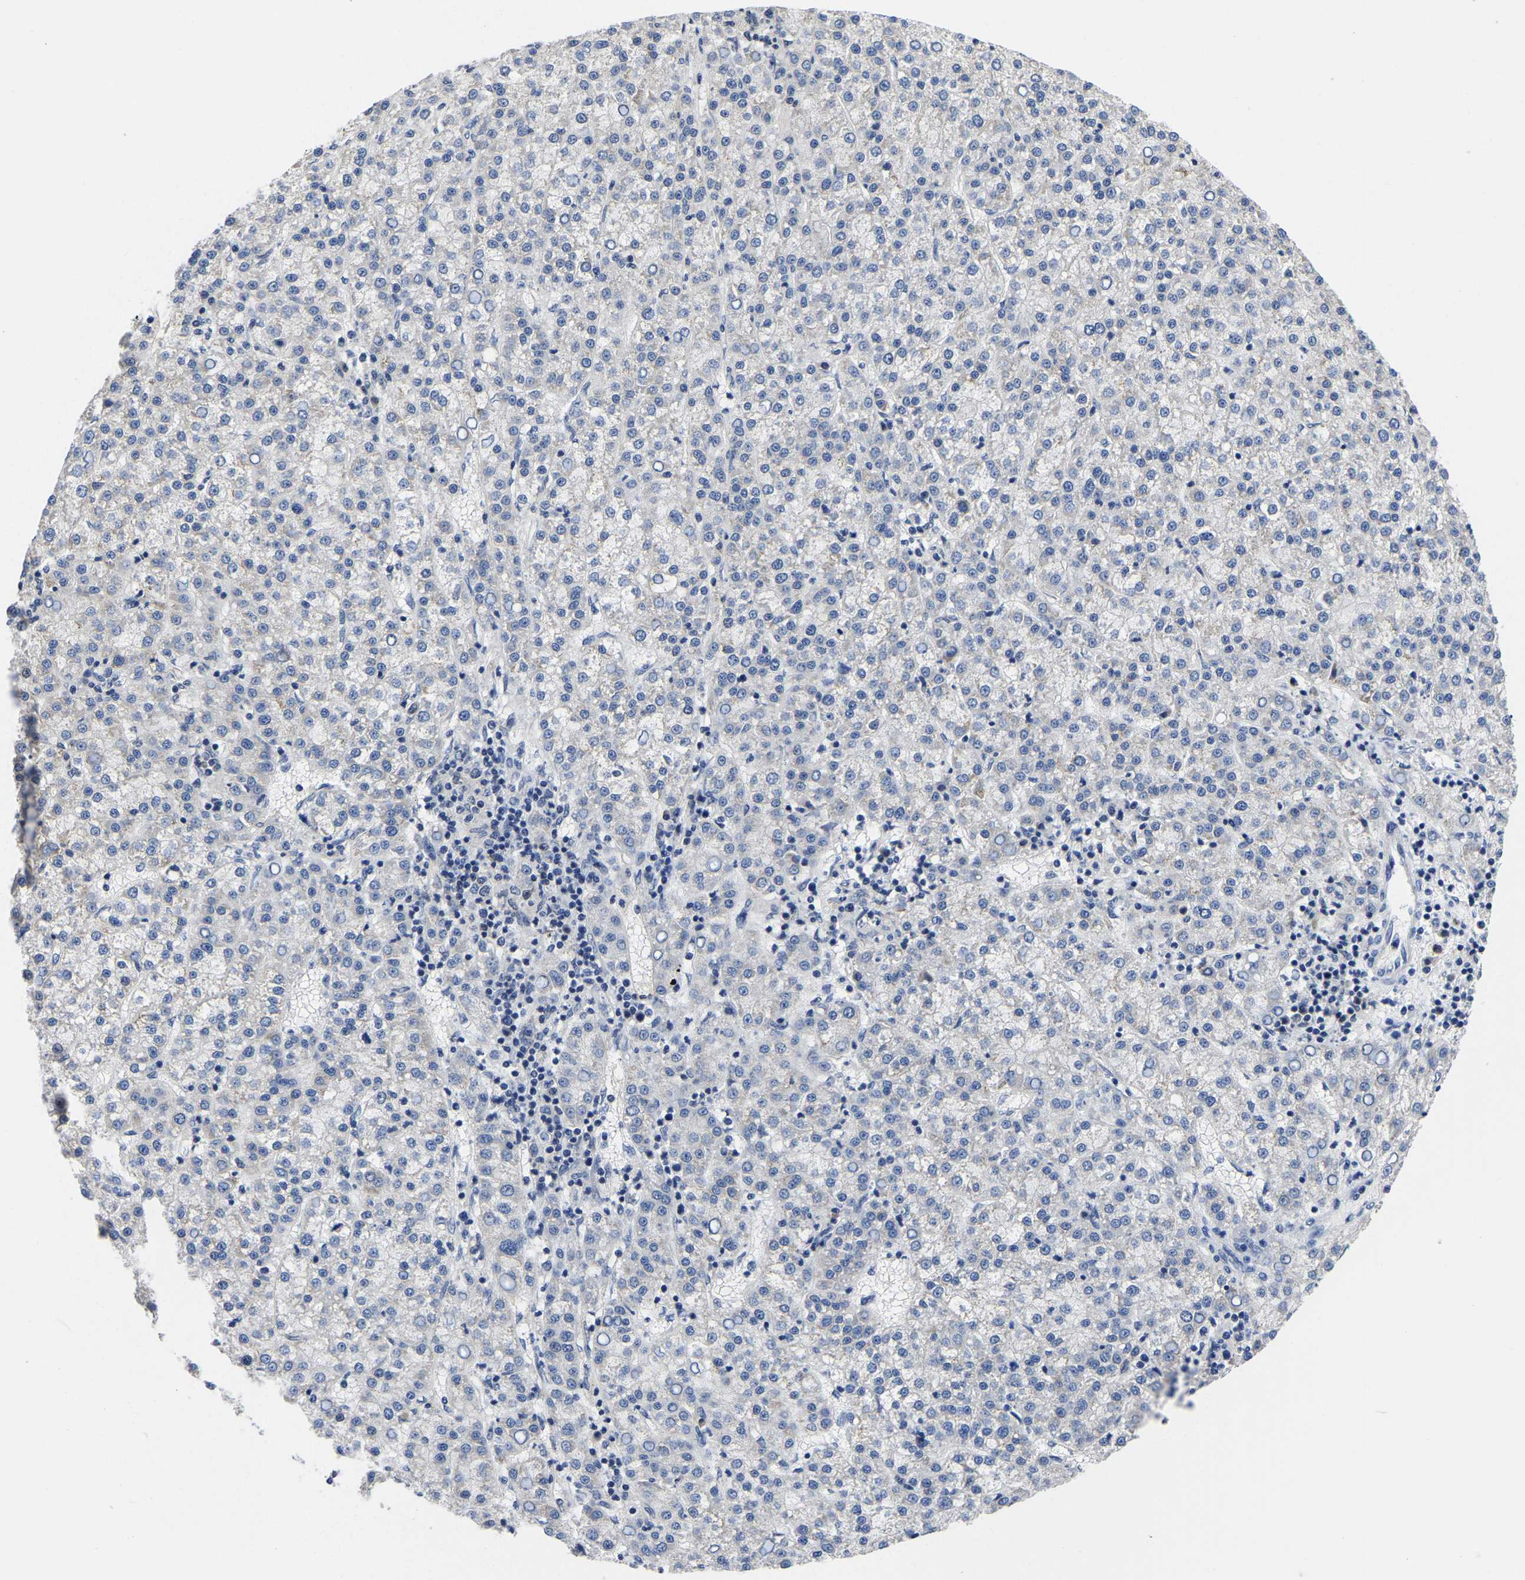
{"staining": {"intensity": "negative", "quantity": "none", "location": "none"}, "tissue": "liver cancer", "cell_type": "Tumor cells", "image_type": "cancer", "snomed": [{"axis": "morphology", "description": "Carcinoma, Hepatocellular, NOS"}, {"axis": "topography", "description": "Liver"}], "caption": "Human liver cancer stained for a protein using IHC exhibits no expression in tumor cells.", "gene": "MCOLN2", "patient": {"sex": "female", "age": 58}}